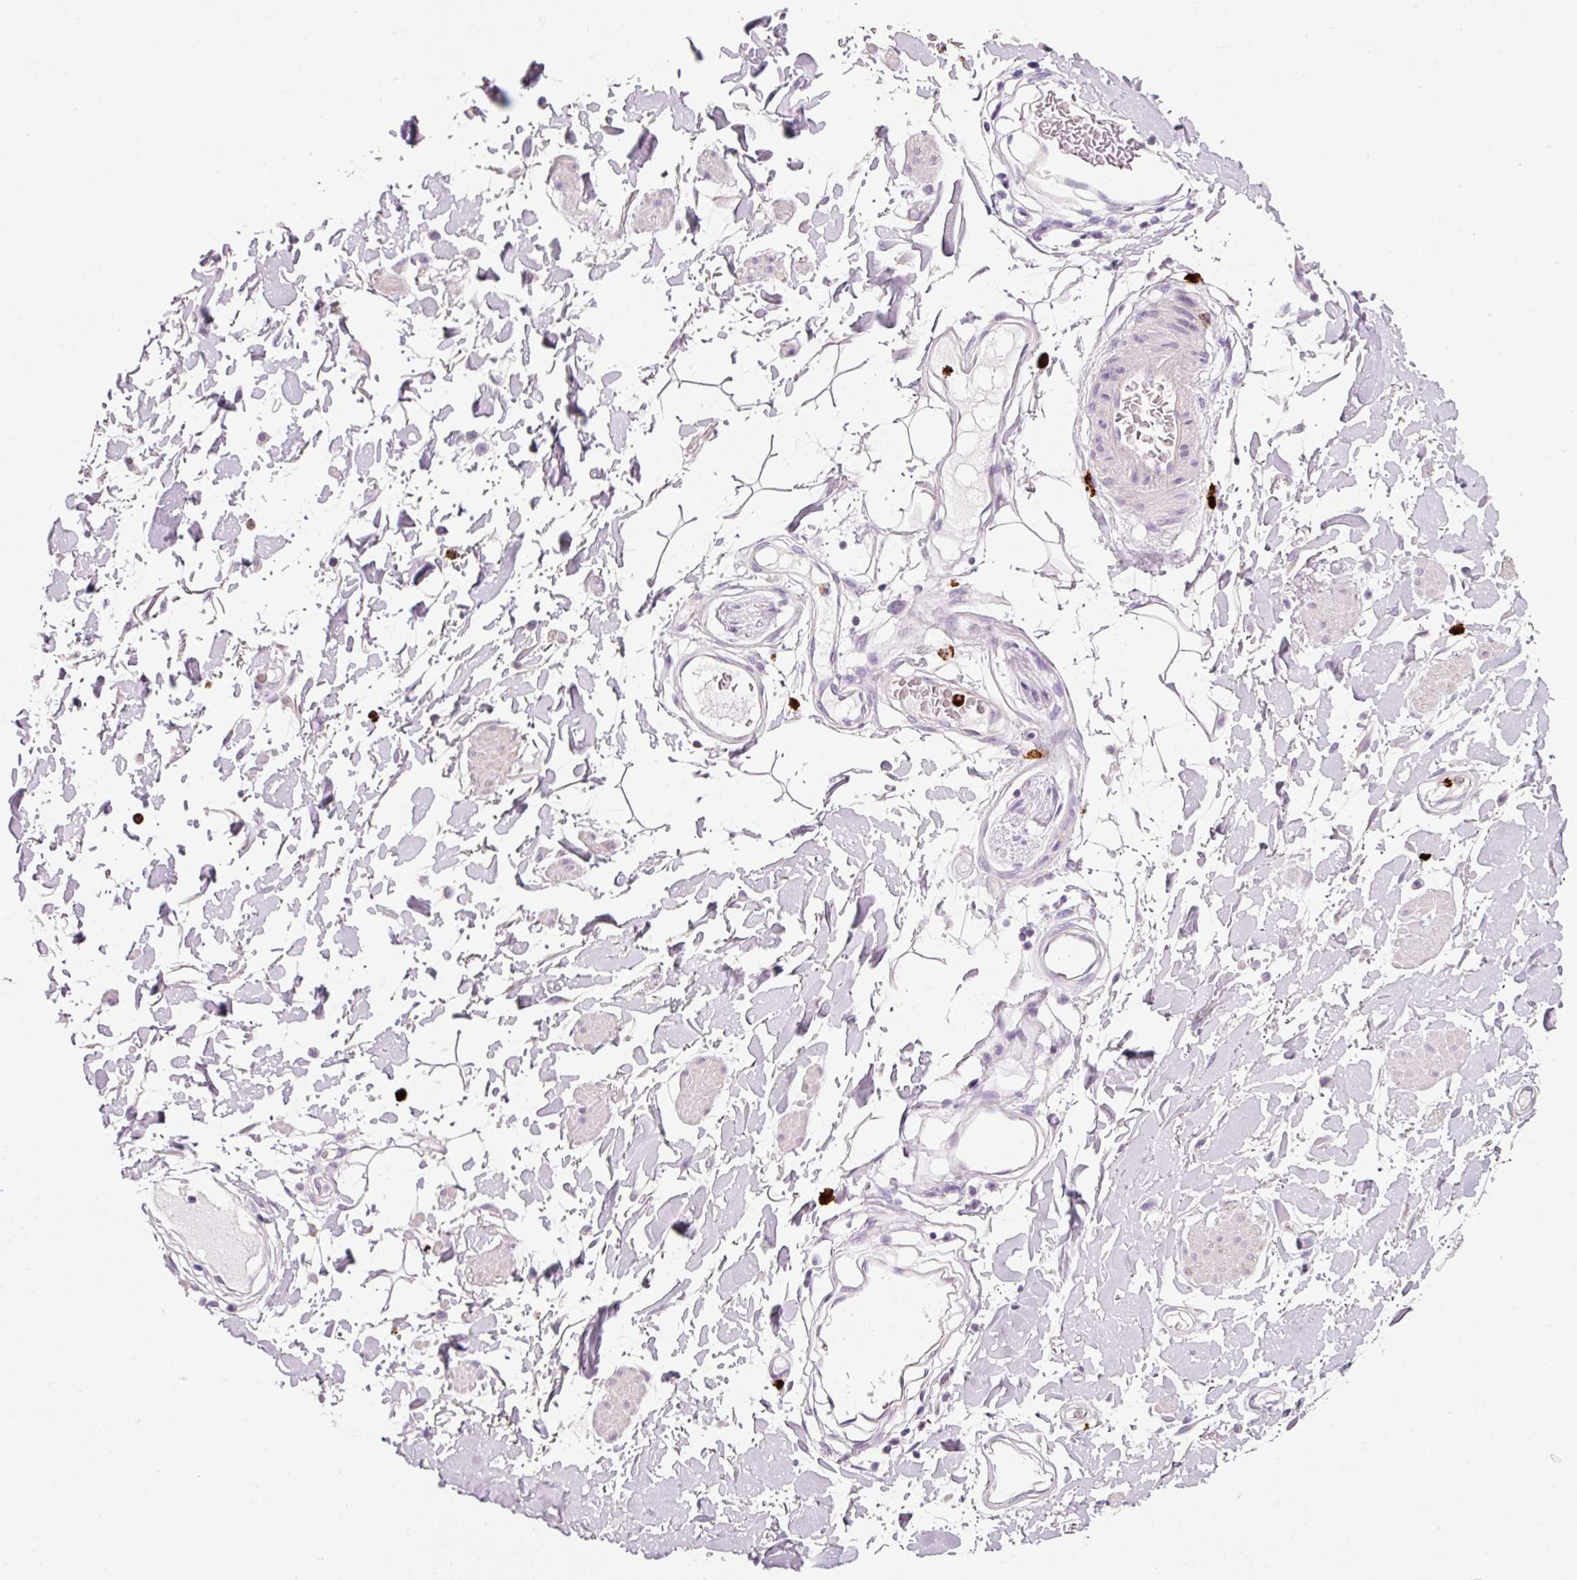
{"staining": {"intensity": "negative", "quantity": "none", "location": "none"}, "tissue": "adipose tissue", "cell_type": "Adipocytes", "image_type": "normal", "snomed": [{"axis": "morphology", "description": "Normal tissue, NOS"}, {"axis": "topography", "description": "Vulva"}, {"axis": "topography", "description": "Peripheral nerve tissue"}], "caption": "Adipocytes show no significant protein positivity in benign adipose tissue.", "gene": "MAP3K3", "patient": {"sex": "female", "age": 68}}